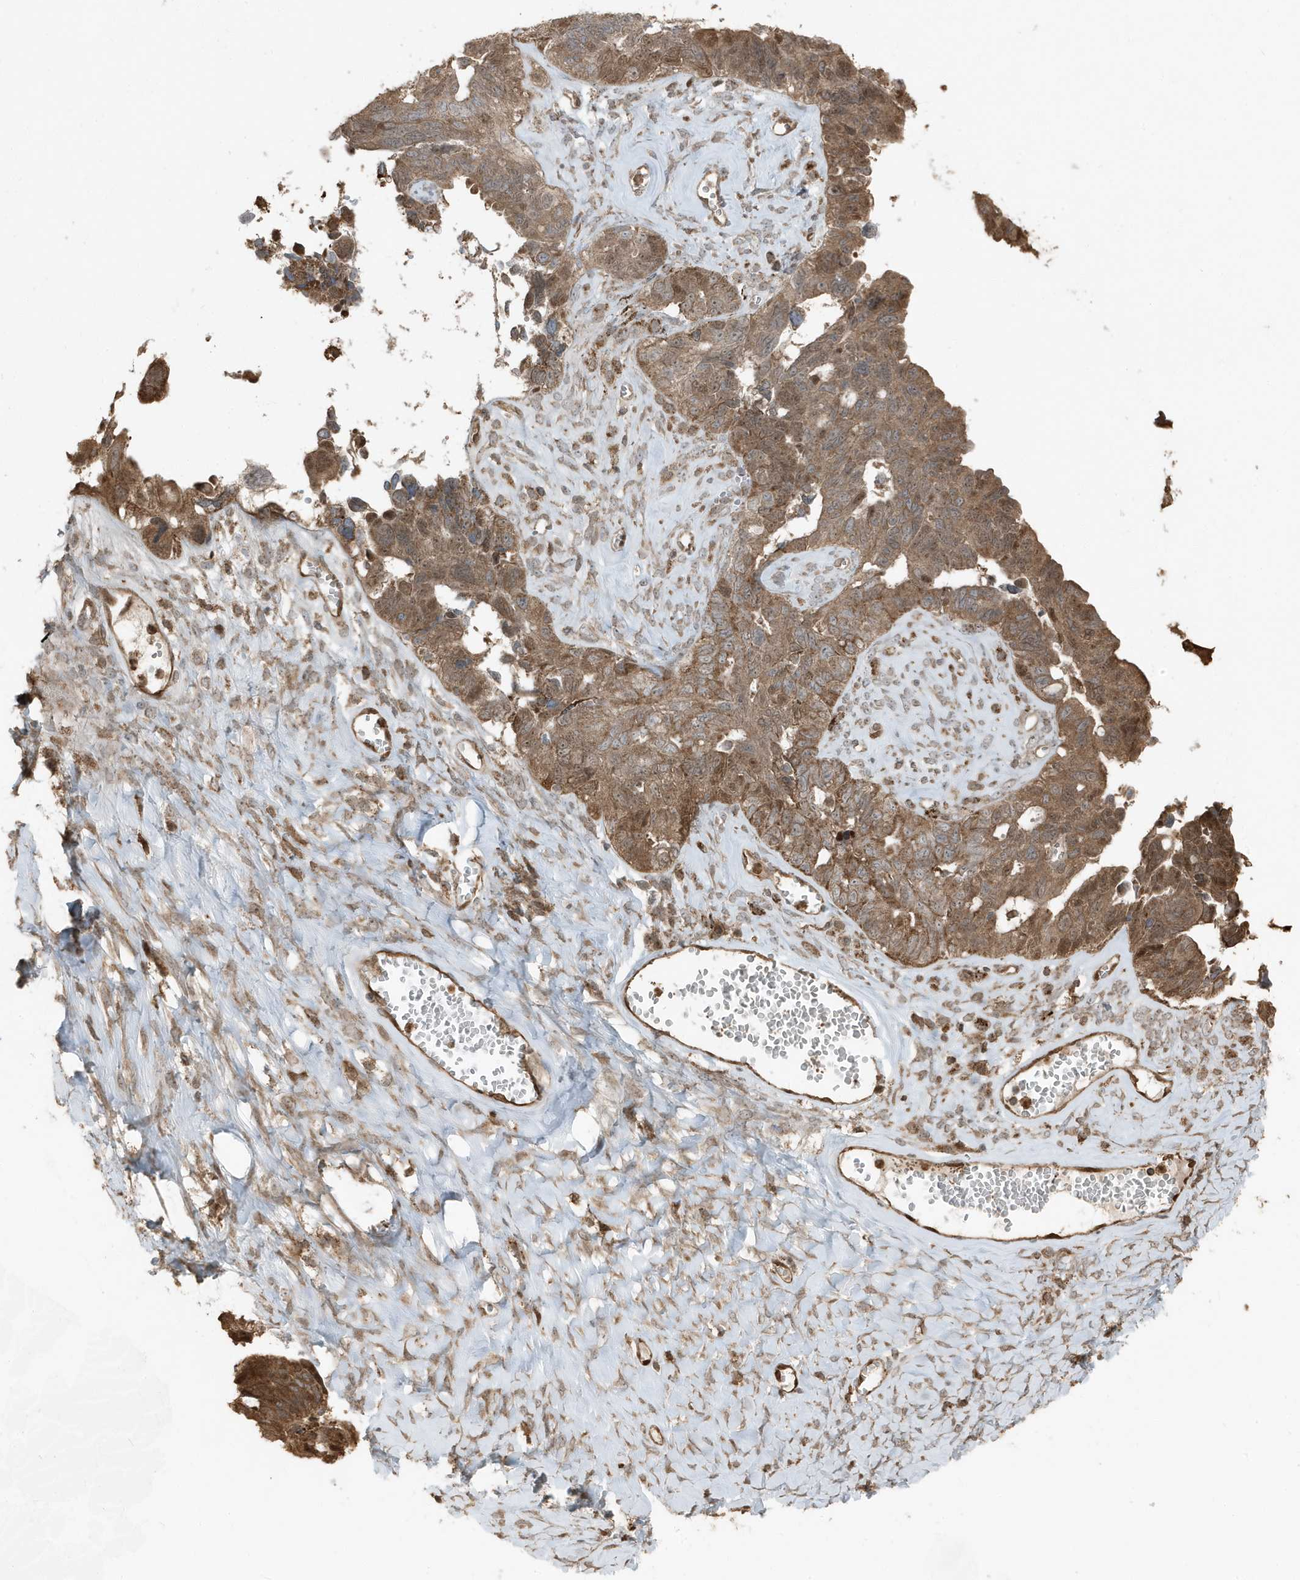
{"staining": {"intensity": "moderate", "quantity": ">75%", "location": "cytoplasmic/membranous"}, "tissue": "ovarian cancer", "cell_type": "Tumor cells", "image_type": "cancer", "snomed": [{"axis": "morphology", "description": "Cystadenocarcinoma, serous, NOS"}, {"axis": "topography", "description": "Ovary"}], "caption": "IHC of serous cystadenocarcinoma (ovarian) exhibits medium levels of moderate cytoplasmic/membranous positivity in approximately >75% of tumor cells.", "gene": "AZI2", "patient": {"sex": "female", "age": 79}}